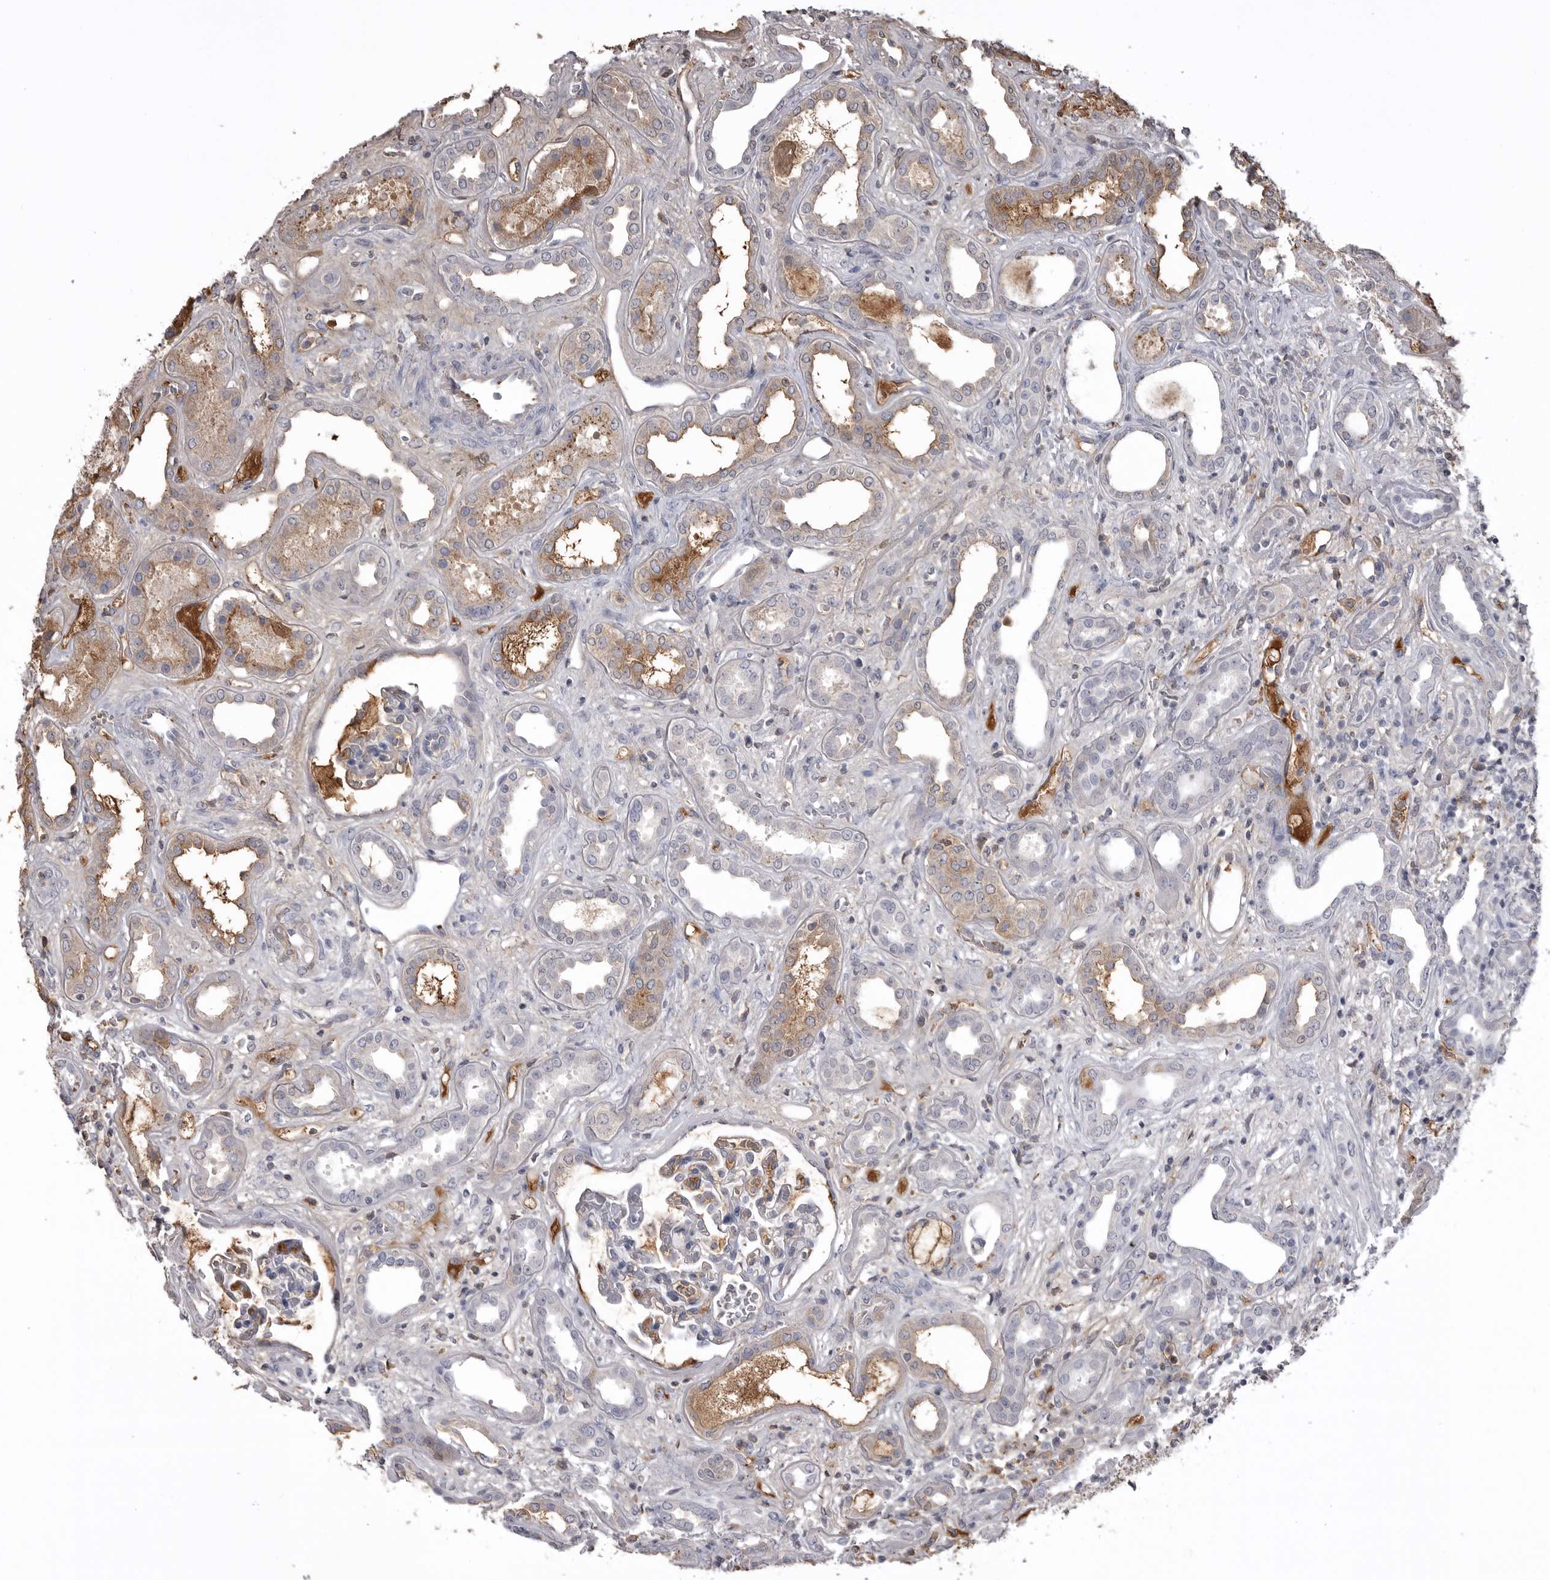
{"staining": {"intensity": "moderate", "quantity": "<25%", "location": "cytoplasmic/membranous"}, "tissue": "kidney", "cell_type": "Cells in glomeruli", "image_type": "normal", "snomed": [{"axis": "morphology", "description": "Normal tissue, NOS"}, {"axis": "topography", "description": "Kidney"}], "caption": "Normal kidney displays moderate cytoplasmic/membranous staining in approximately <25% of cells in glomeruli, visualized by immunohistochemistry. The staining was performed using DAB to visualize the protein expression in brown, while the nuclei were stained in blue with hematoxylin (Magnification: 20x).", "gene": "AHSG", "patient": {"sex": "male", "age": 59}}